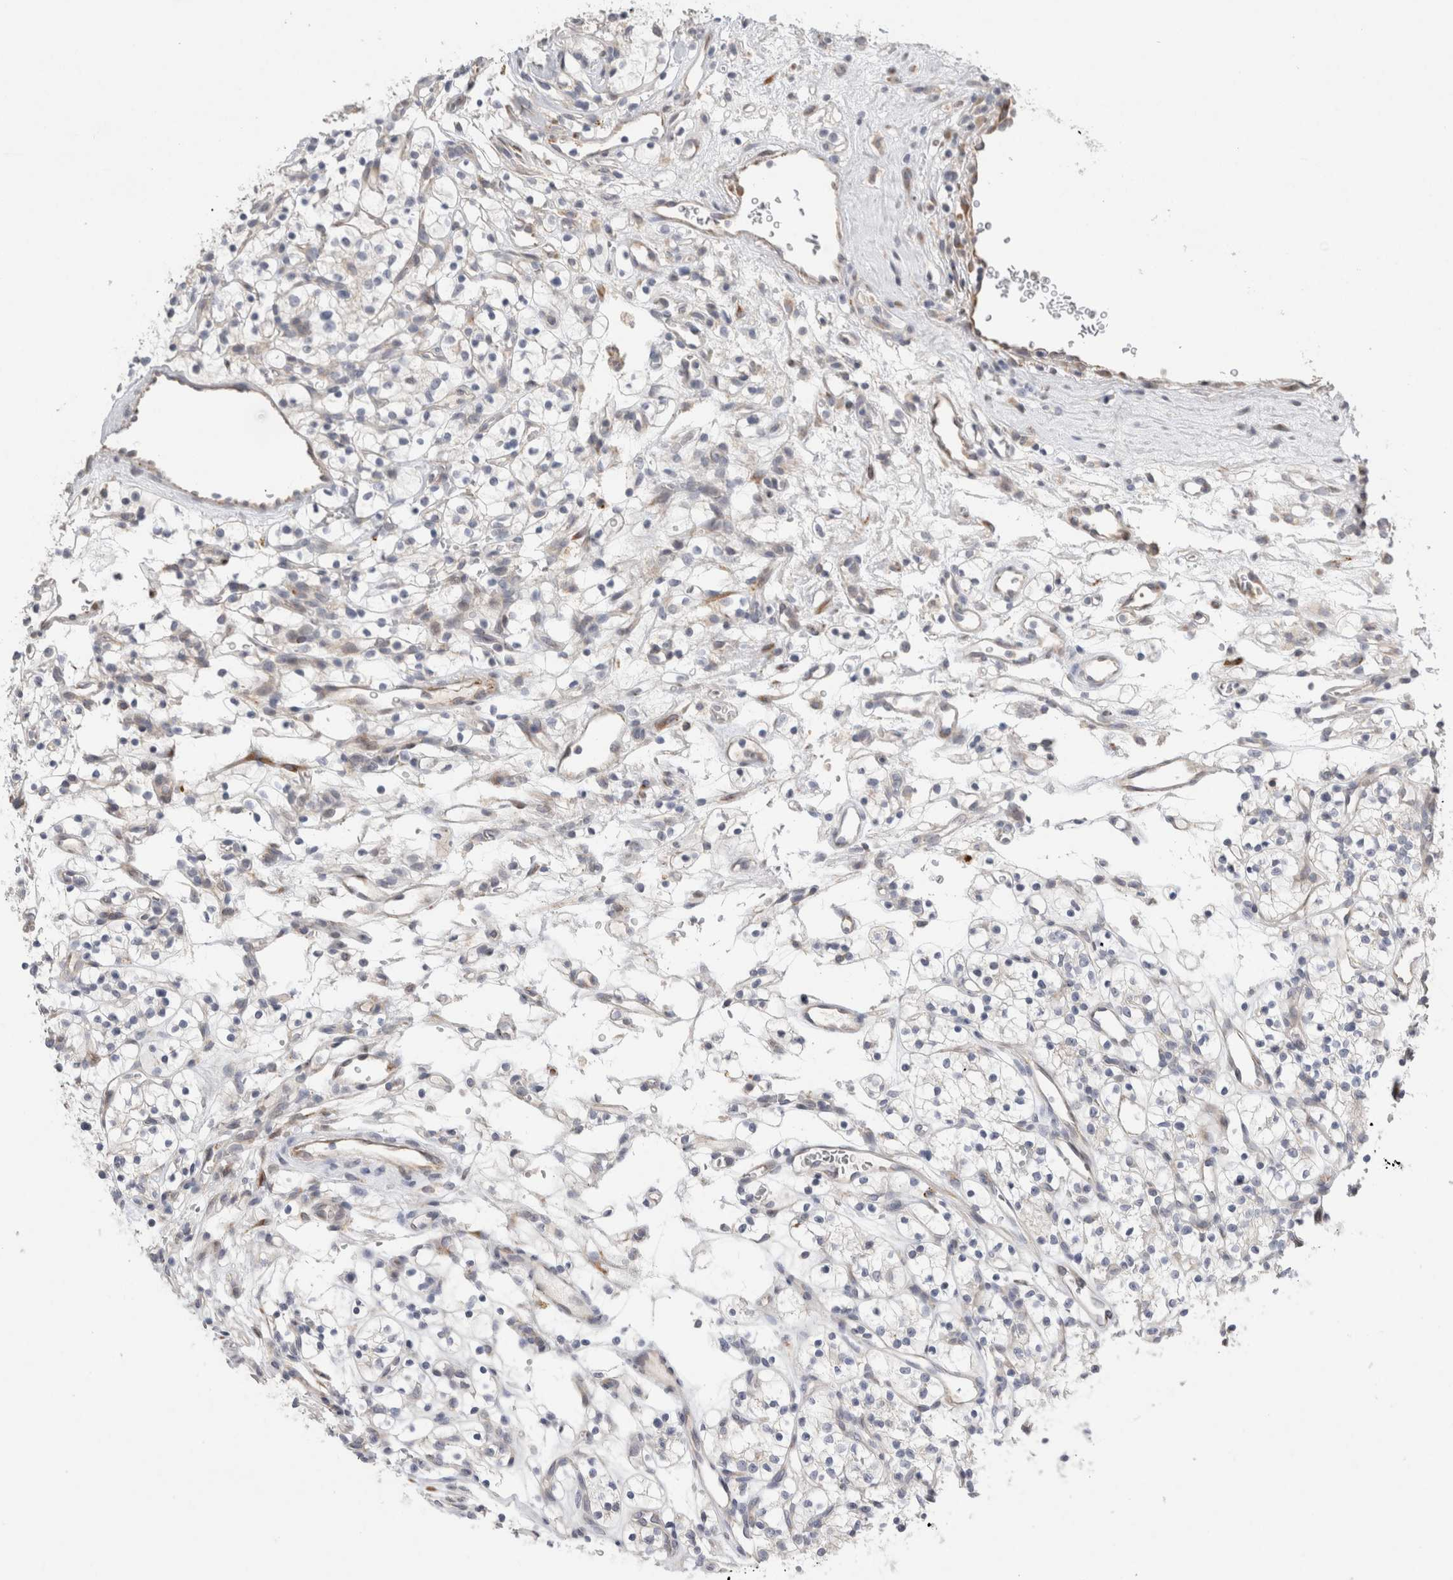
{"staining": {"intensity": "negative", "quantity": "none", "location": "none"}, "tissue": "renal cancer", "cell_type": "Tumor cells", "image_type": "cancer", "snomed": [{"axis": "morphology", "description": "Adenocarcinoma, NOS"}, {"axis": "topography", "description": "Kidney"}], "caption": "This is an immunohistochemistry (IHC) histopathology image of human renal adenocarcinoma. There is no staining in tumor cells.", "gene": "TRMT9B", "patient": {"sex": "female", "age": 57}}